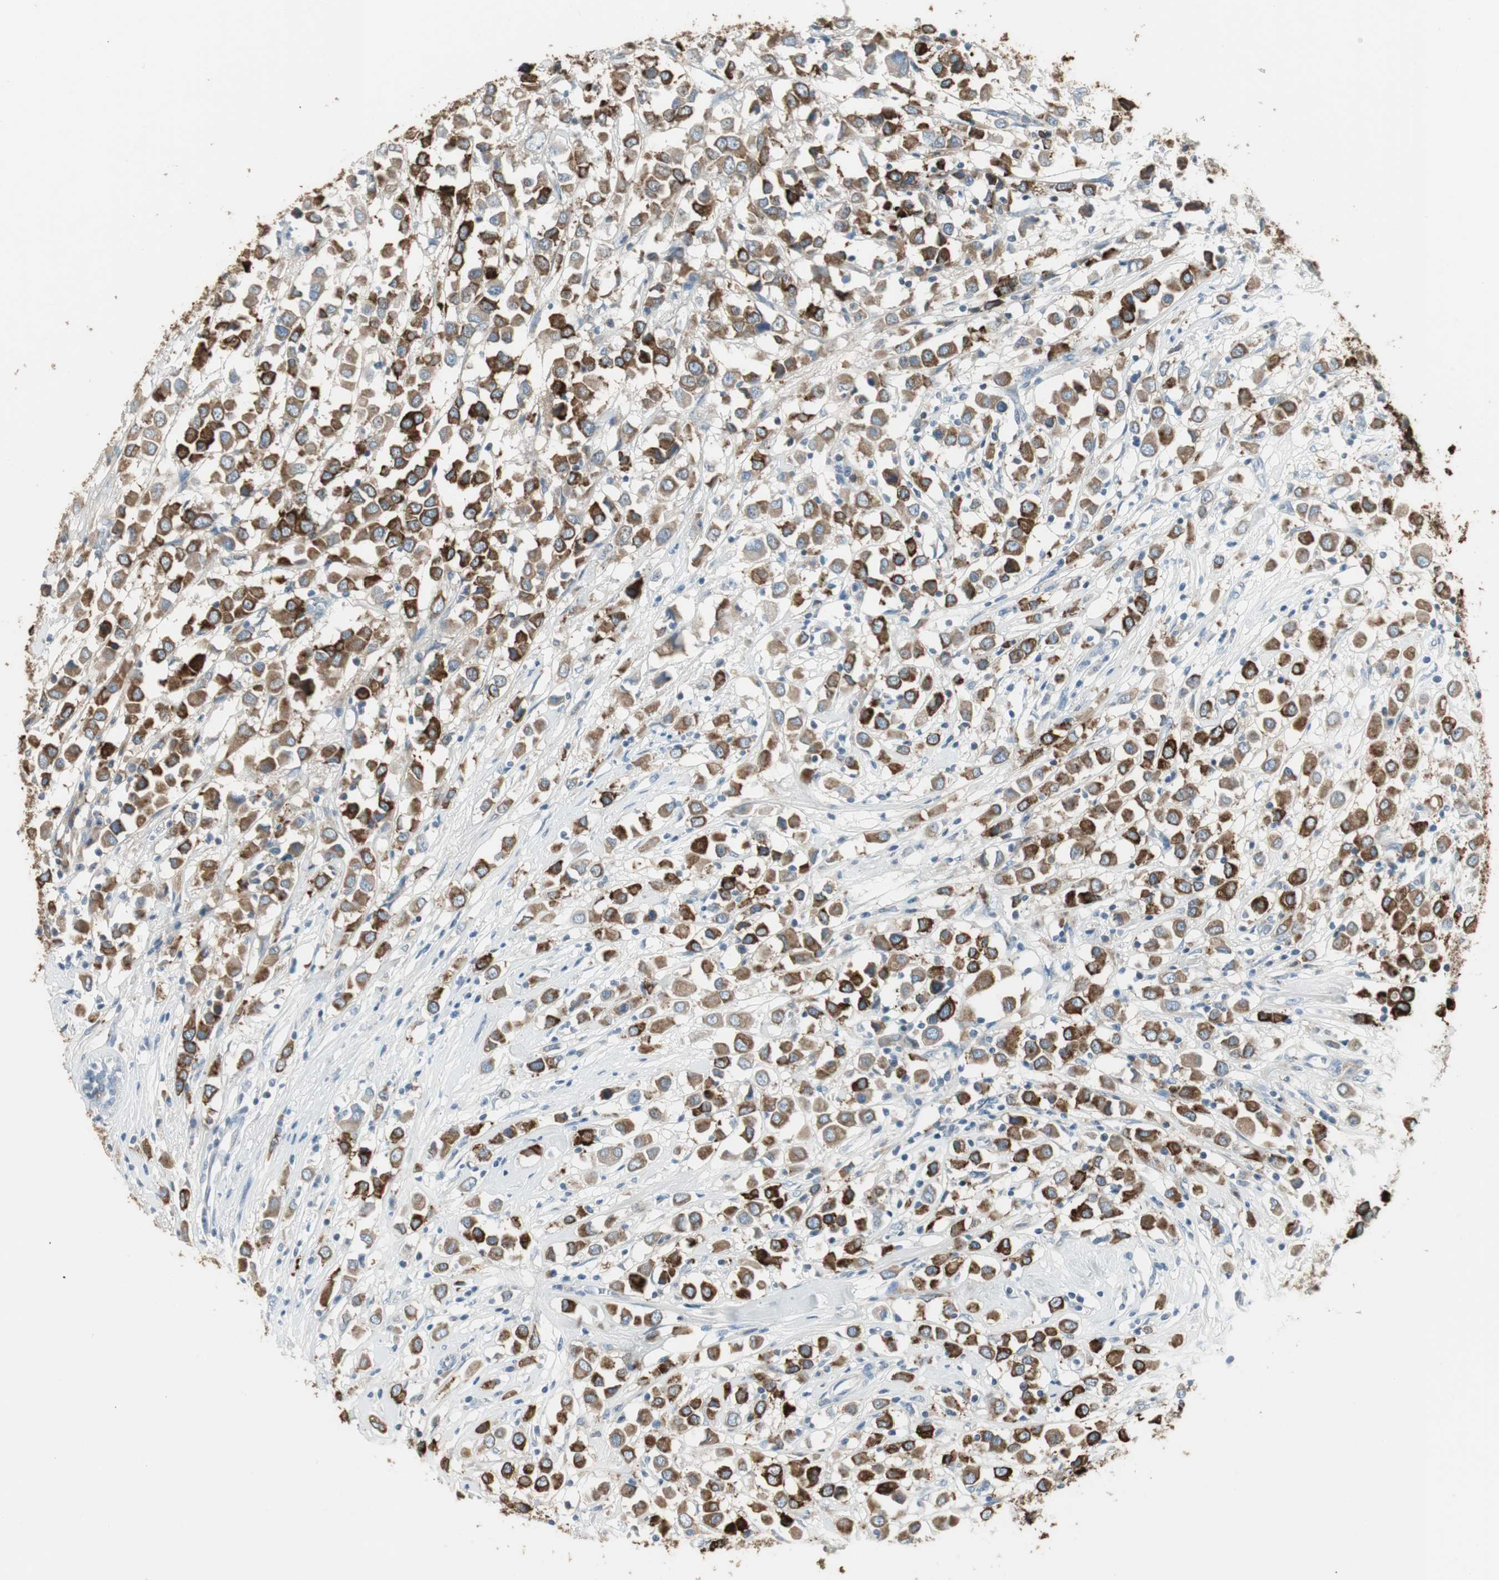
{"staining": {"intensity": "strong", "quantity": ">75%", "location": "cytoplasmic/membranous"}, "tissue": "breast cancer", "cell_type": "Tumor cells", "image_type": "cancer", "snomed": [{"axis": "morphology", "description": "Duct carcinoma"}, {"axis": "topography", "description": "Breast"}], "caption": "Immunohistochemical staining of breast cancer (intraductal carcinoma) shows high levels of strong cytoplasmic/membranous protein staining in approximately >75% of tumor cells.", "gene": "AGR2", "patient": {"sex": "female", "age": 61}}